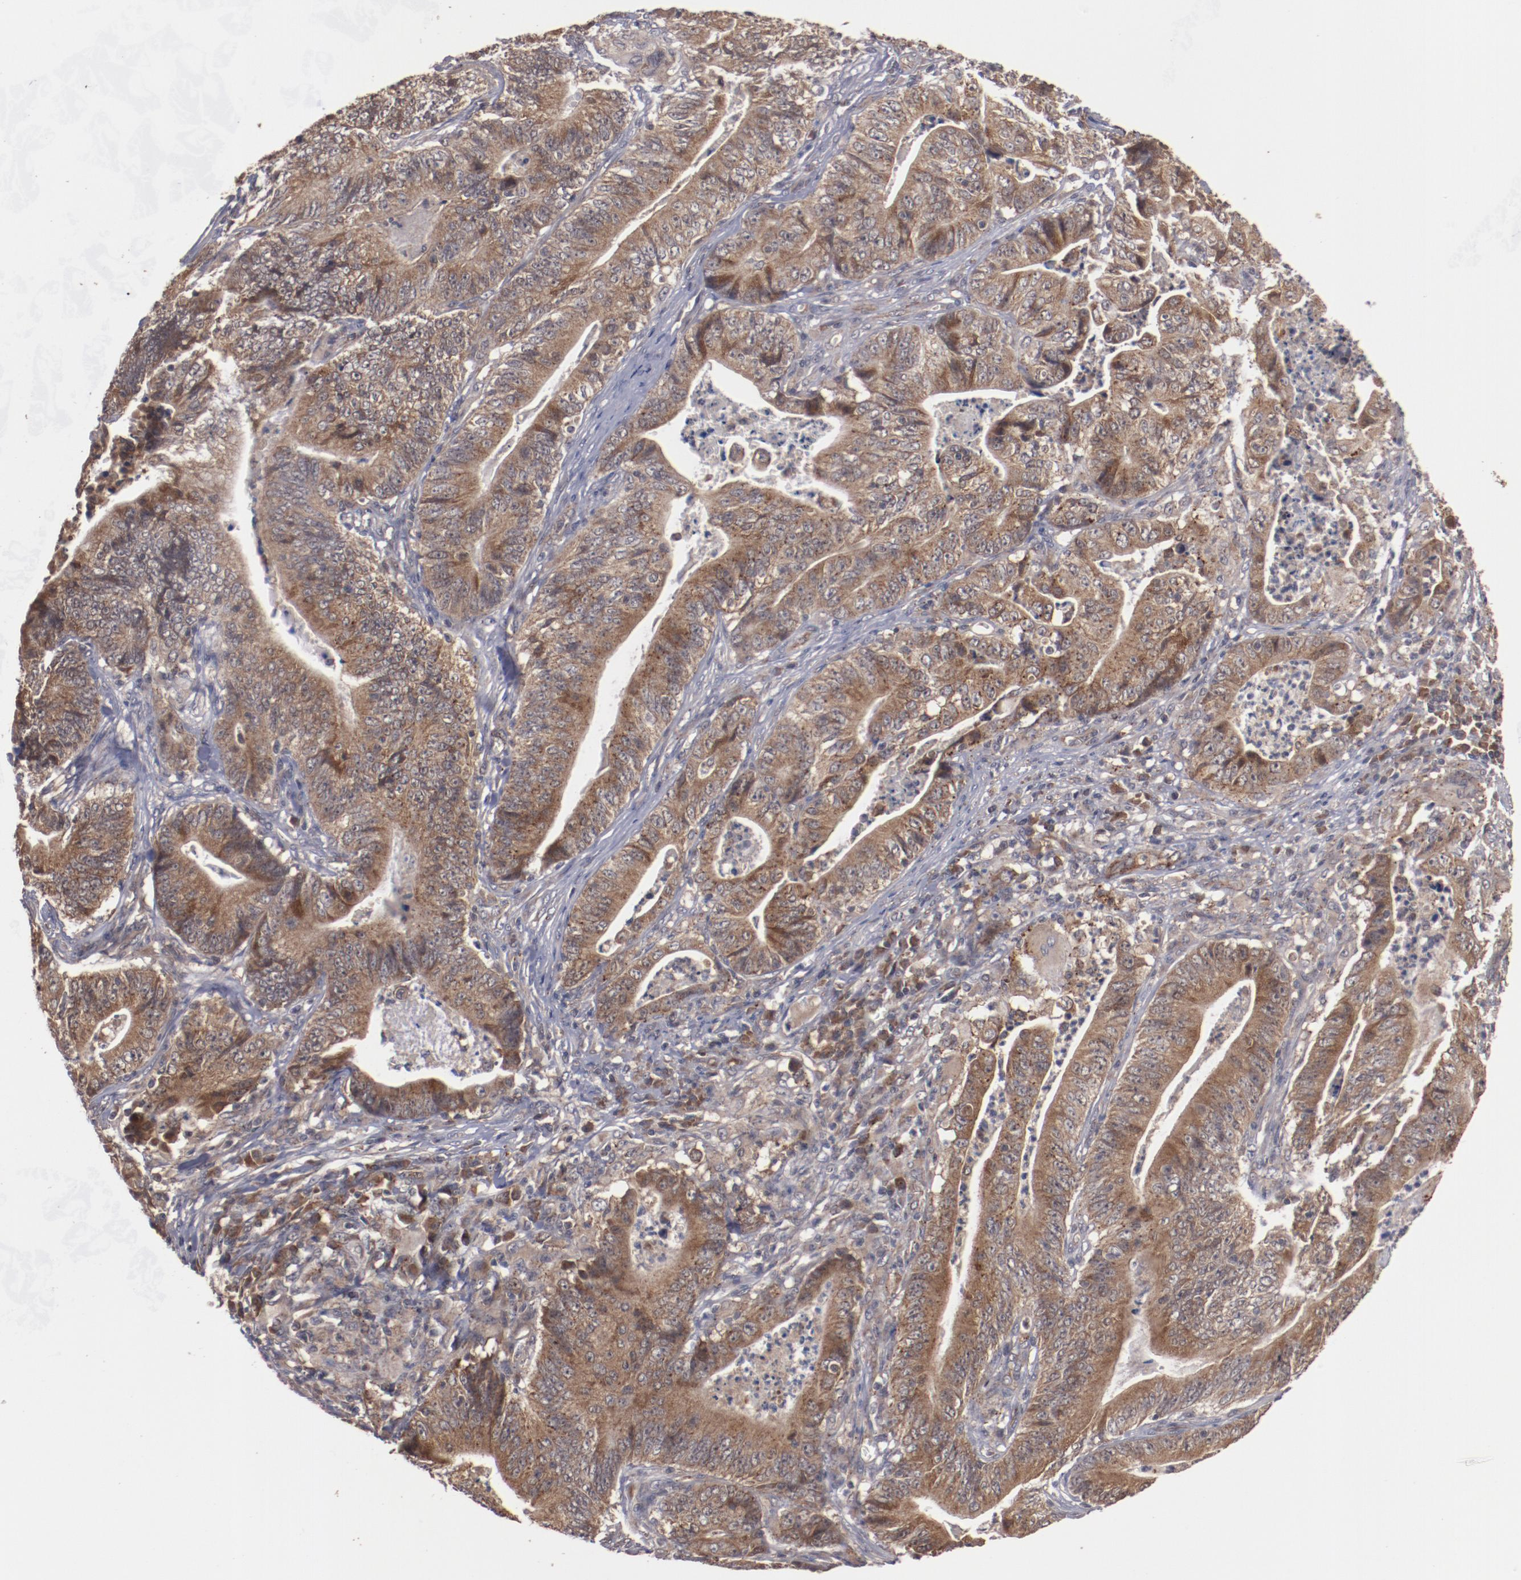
{"staining": {"intensity": "strong", "quantity": ">75%", "location": "cytoplasmic/membranous"}, "tissue": "stomach cancer", "cell_type": "Tumor cells", "image_type": "cancer", "snomed": [{"axis": "morphology", "description": "Adenocarcinoma, NOS"}, {"axis": "topography", "description": "Stomach, lower"}], "caption": "This photomicrograph shows immunohistochemistry staining of human adenocarcinoma (stomach), with high strong cytoplasmic/membranous positivity in approximately >75% of tumor cells.", "gene": "TENM1", "patient": {"sex": "female", "age": 86}}